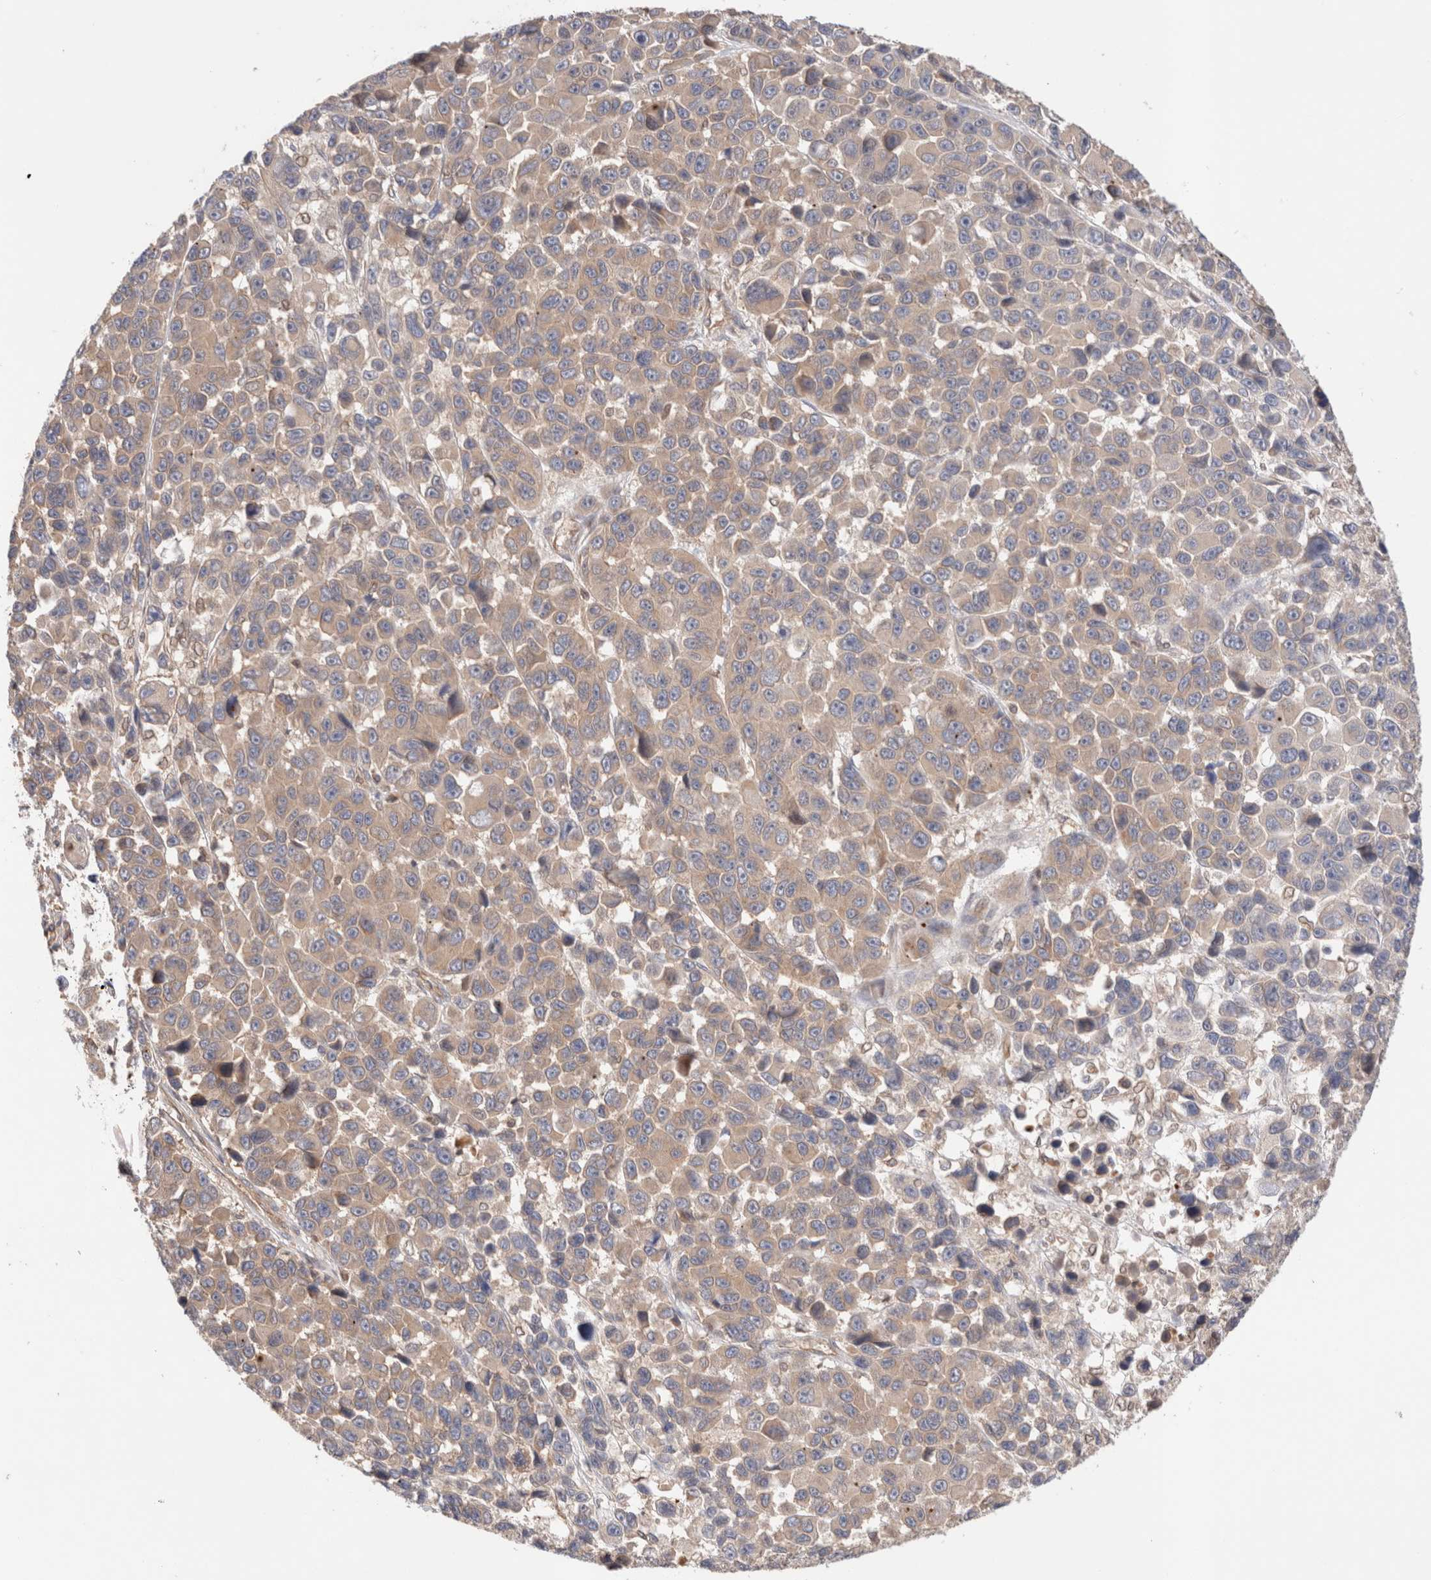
{"staining": {"intensity": "weak", "quantity": ">75%", "location": "cytoplasmic/membranous"}, "tissue": "melanoma", "cell_type": "Tumor cells", "image_type": "cancer", "snomed": [{"axis": "morphology", "description": "Malignant melanoma, NOS"}, {"axis": "topography", "description": "Skin"}], "caption": "Immunohistochemistry image of human melanoma stained for a protein (brown), which exhibits low levels of weak cytoplasmic/membranous expression in approximately >75% of tumor cells.", "gene": "SIKE1", "patient": {"sex": "male", "age": 53}}